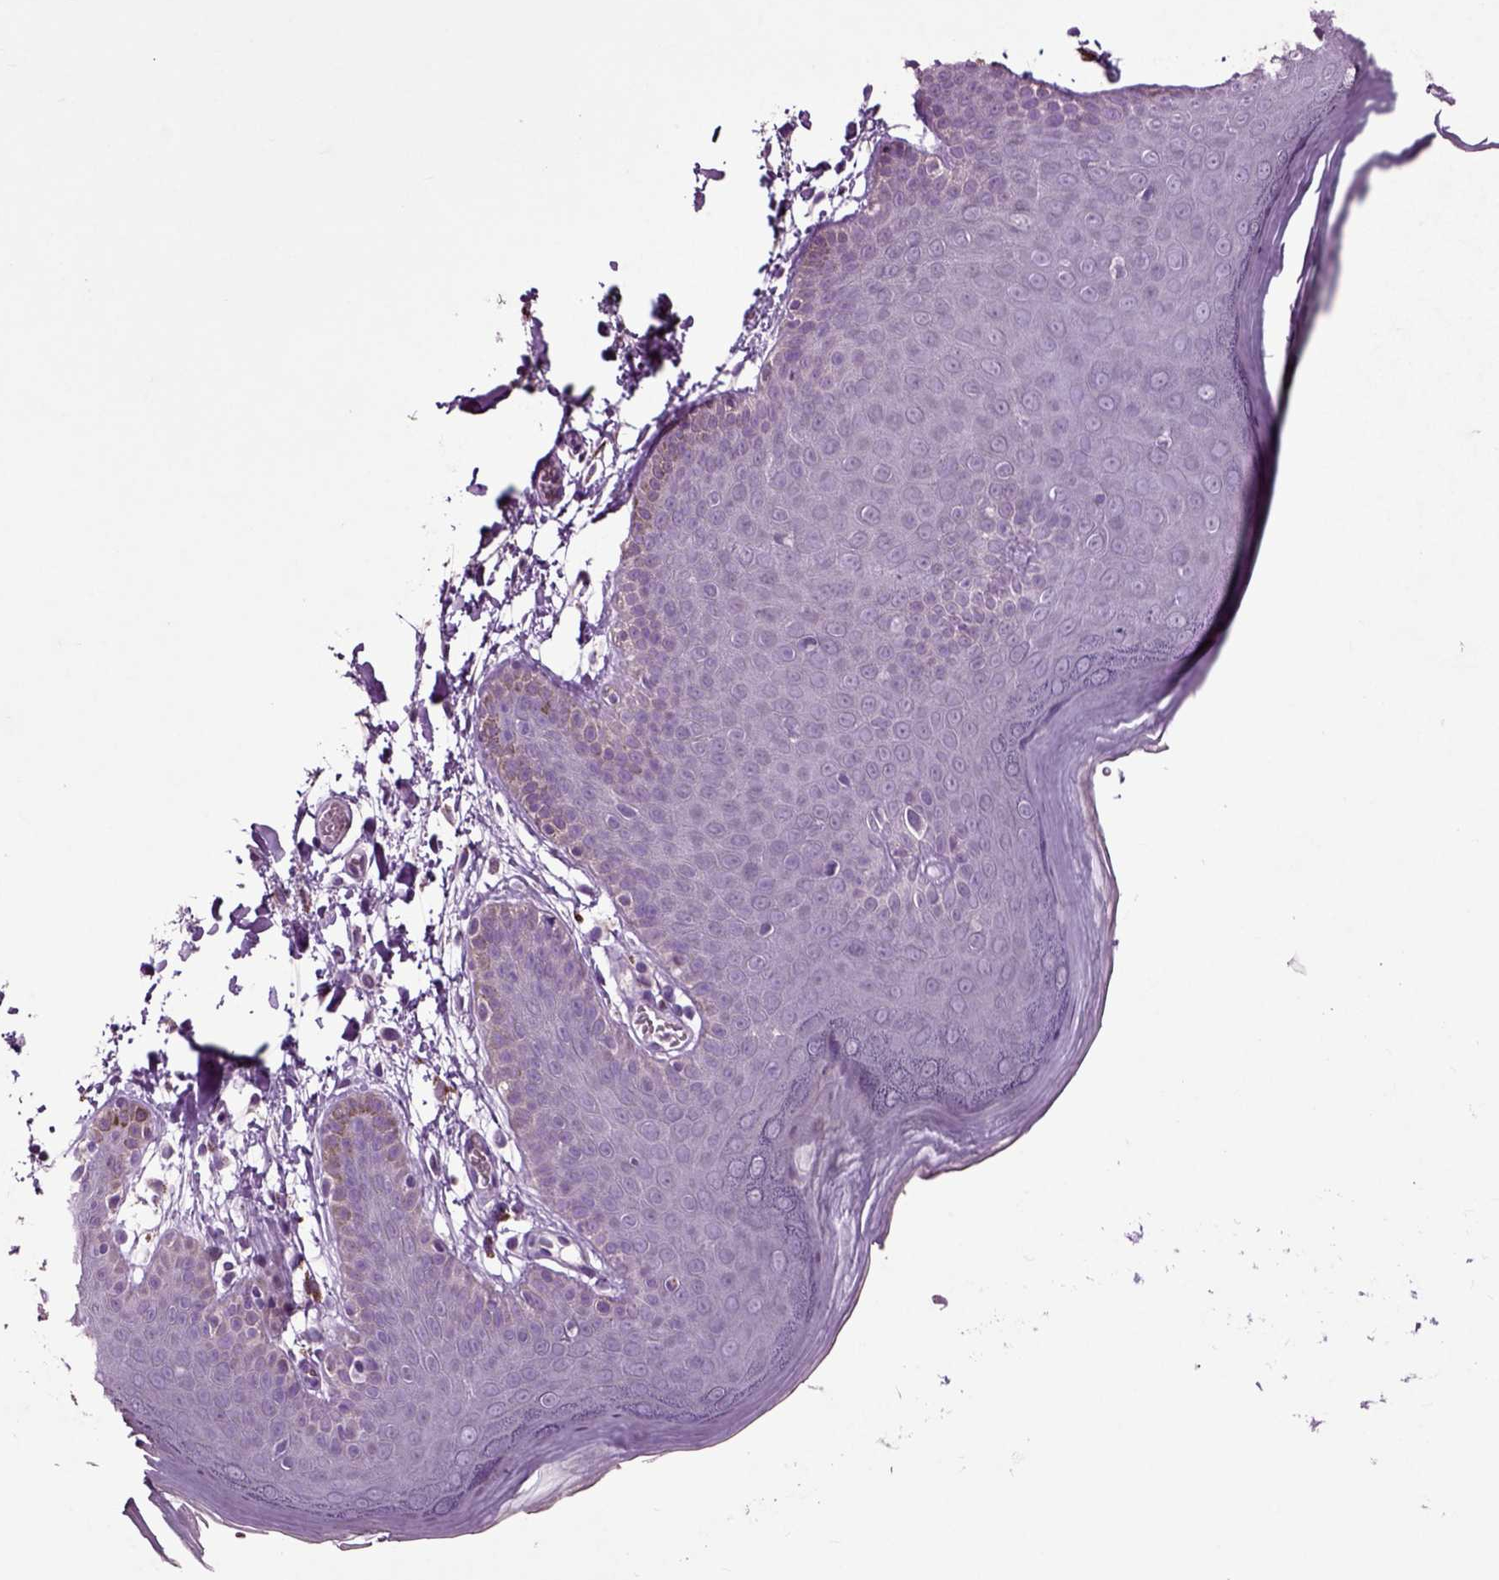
{"staining": {"intensity": "negative", "quantity": "none", "location": "none"}, "tissue": "skin", "cell_type": "Epidermal cells", "image_type": "normal", "snomed": [{"axis": "morphology", "description": "Normal tissue, NOS"}, {"axis": "topography", "description": "Anal"}], "caption": "Skin stained for a protein using immunohistochemistry (IHC) exhibits no staining epidermal cells.", "gene": "CRHR1", "patient": {"sex": "male", "age": 53}}